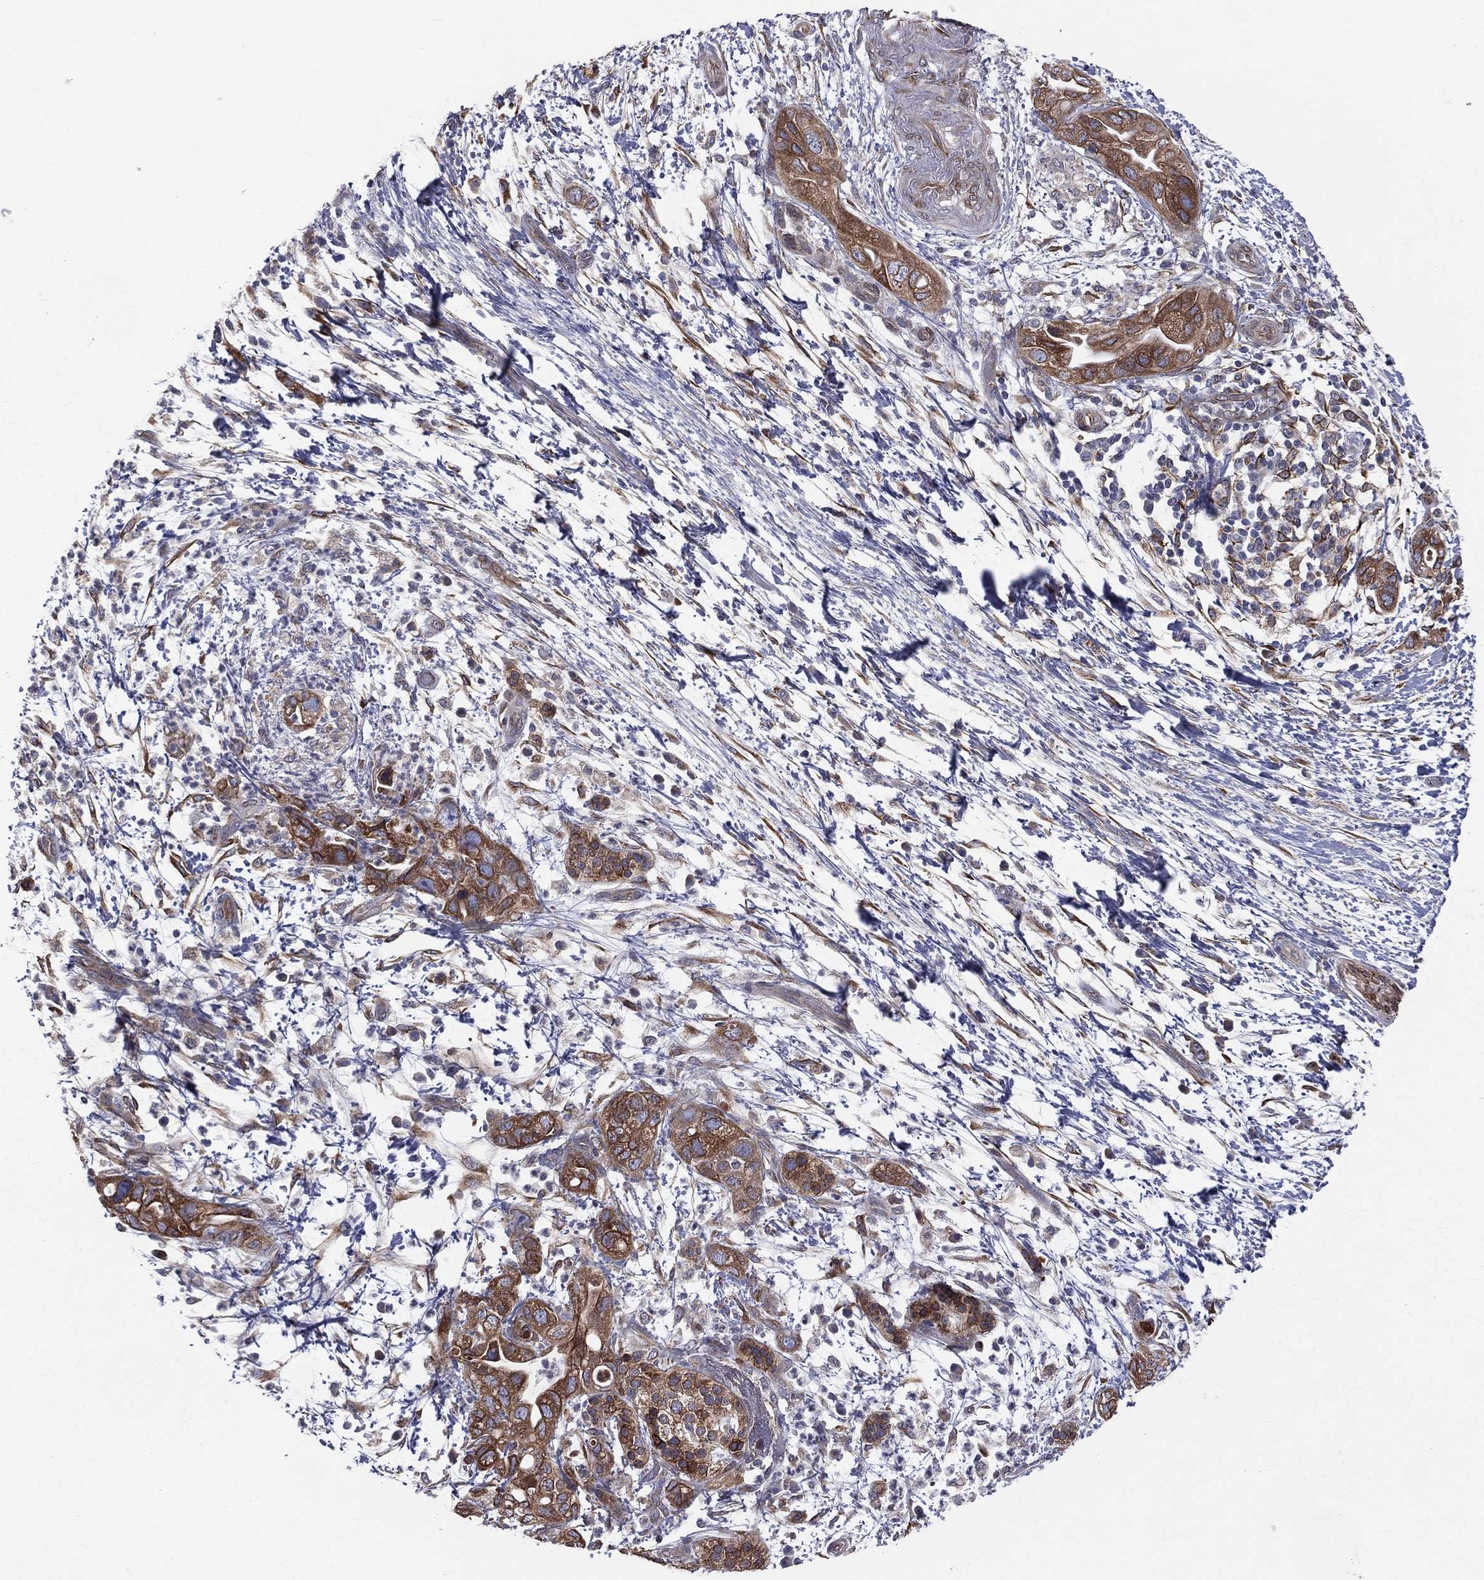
{"staining": {"intensity": "strong", "quantity": ">75%", "location": "cytoplasmic/membranous"}, "tissue": "pancreatic cancer", "cell_type": "Tumor cells", "image_type": "cancer", "snomed": [{"axis": "morphology", "description": "Adenocarcinoma, NOS"}, {"axis": "topography", "description": "Pancreas"}], "caption": "An image of adenocarcinoma (pancreatic) stained for a protein demonstrates strong cytoplasmic/membranous brown staining in tumor cells. (DAB (3,3'-diaminobenzidine) IHC, brown staining for protein, blue staining for nuclei).", "gene": "PGRMC1", "patient": {"sex": "female", "age": 72}}